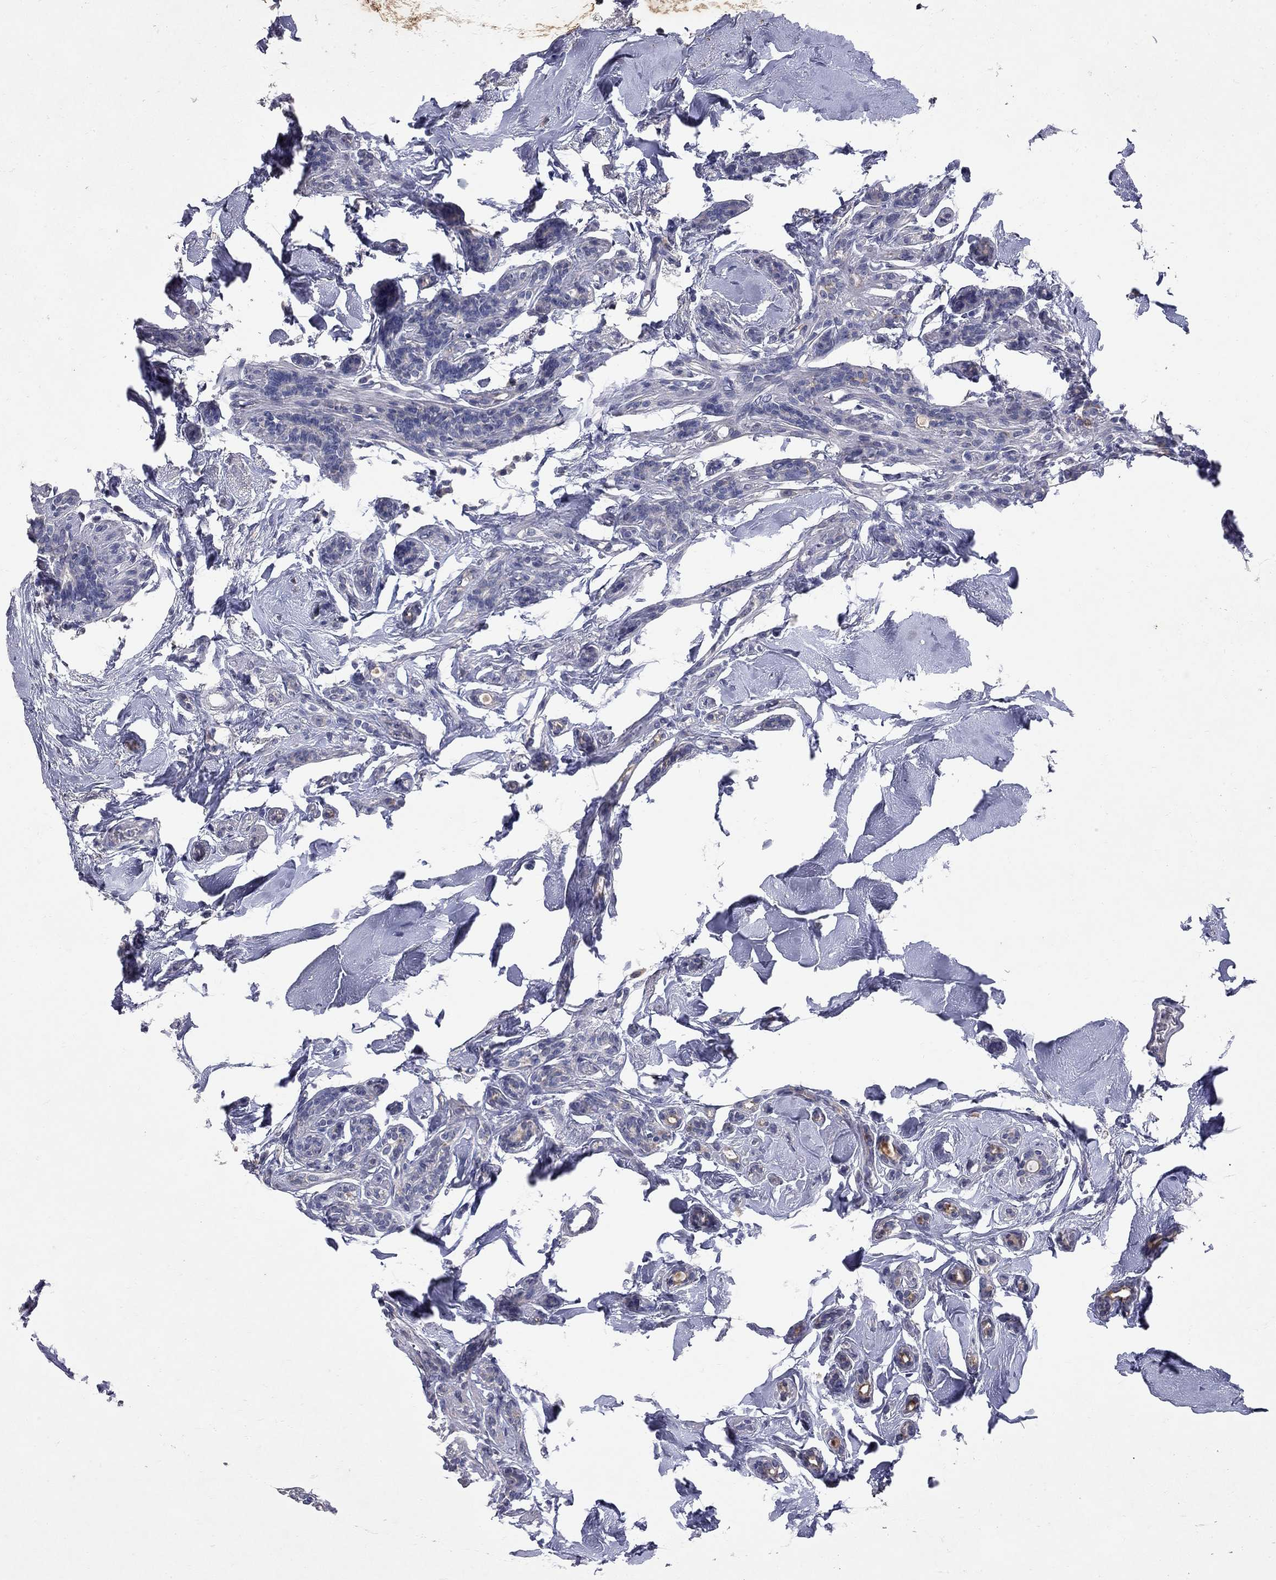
{"staining": {"intensity": "negative", "quantity": "none", "location": "none"}, "tissue": "breast cancer", "cell_type": "Tumor cells", "image_type": "cancer", "snomed": [{"axis": "morphology", "description": "Duct carcinoma"}, {"axis": "topography", "description": "Breast"}], "caption": "Immunohistochemical staining of breast invasive ductal carcinoma reveals no significant staining in tumor cells.", "gene": "NOS2", "patient": {"sex": "female", "age": 83}}